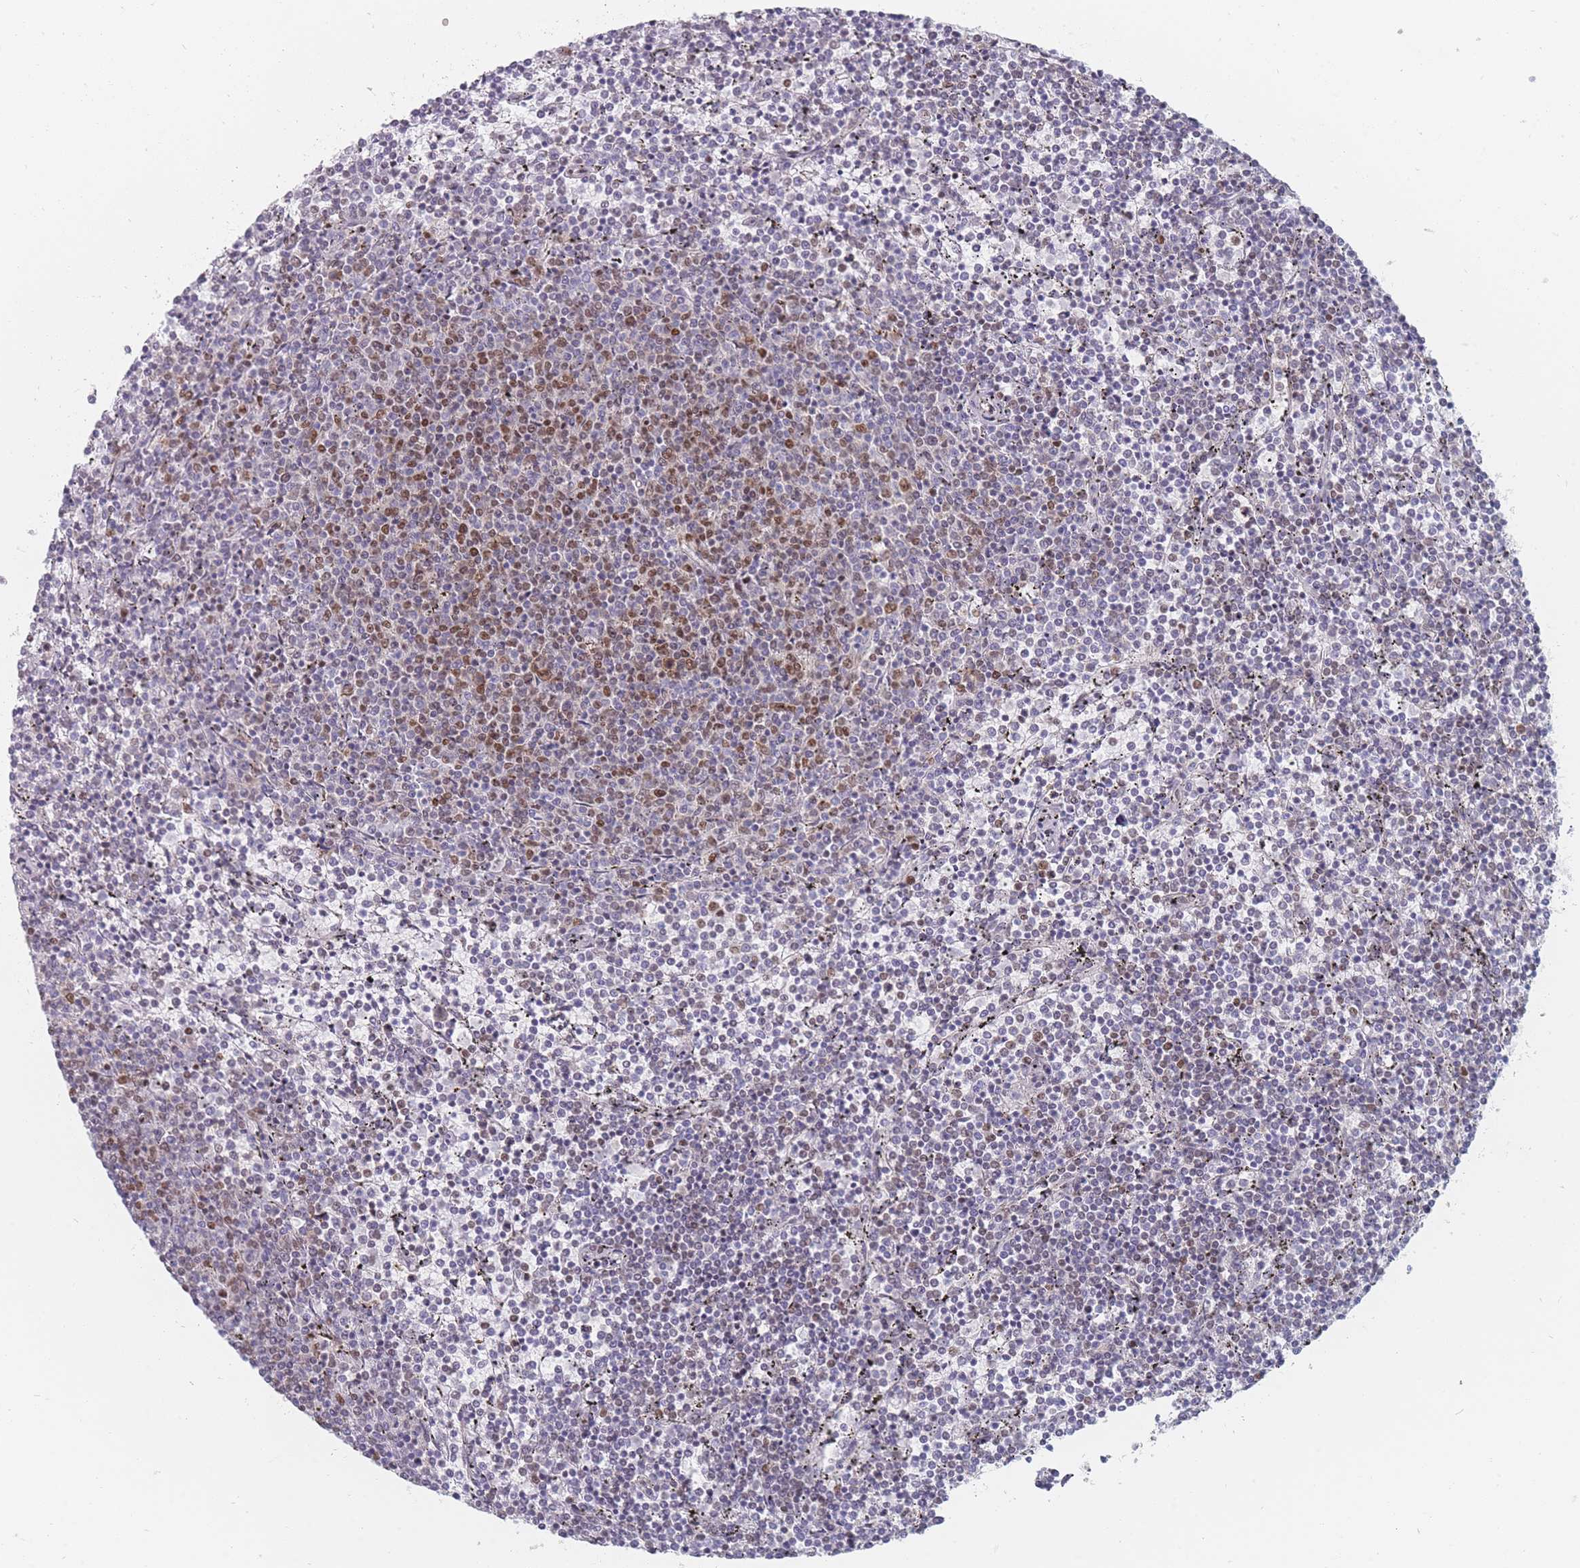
{"staining": {"intensity": "moderate", "quantity": "25%-75%", "location": "nuclear"}, "tissue": "lymphoma", "cell_type": "Tumor cells", "image_type": "cancer", "snomed": [{"axis": "morphology", "description": "Malignant lymphoma, non-Hodgkin's type, Low grade"}, {"axis": "topography", "description": "Spleen"}], "caption": "A histopathology image showing moderate nuclear expression in approximately 25%-75% of tumor cells in malignant lymphoma, non-Hodgkin's type (low-grade), as visualized by brown immunohistochemical staining.", "gene": "SAFB2", "patient": {"sex": "female", "age": 50}}